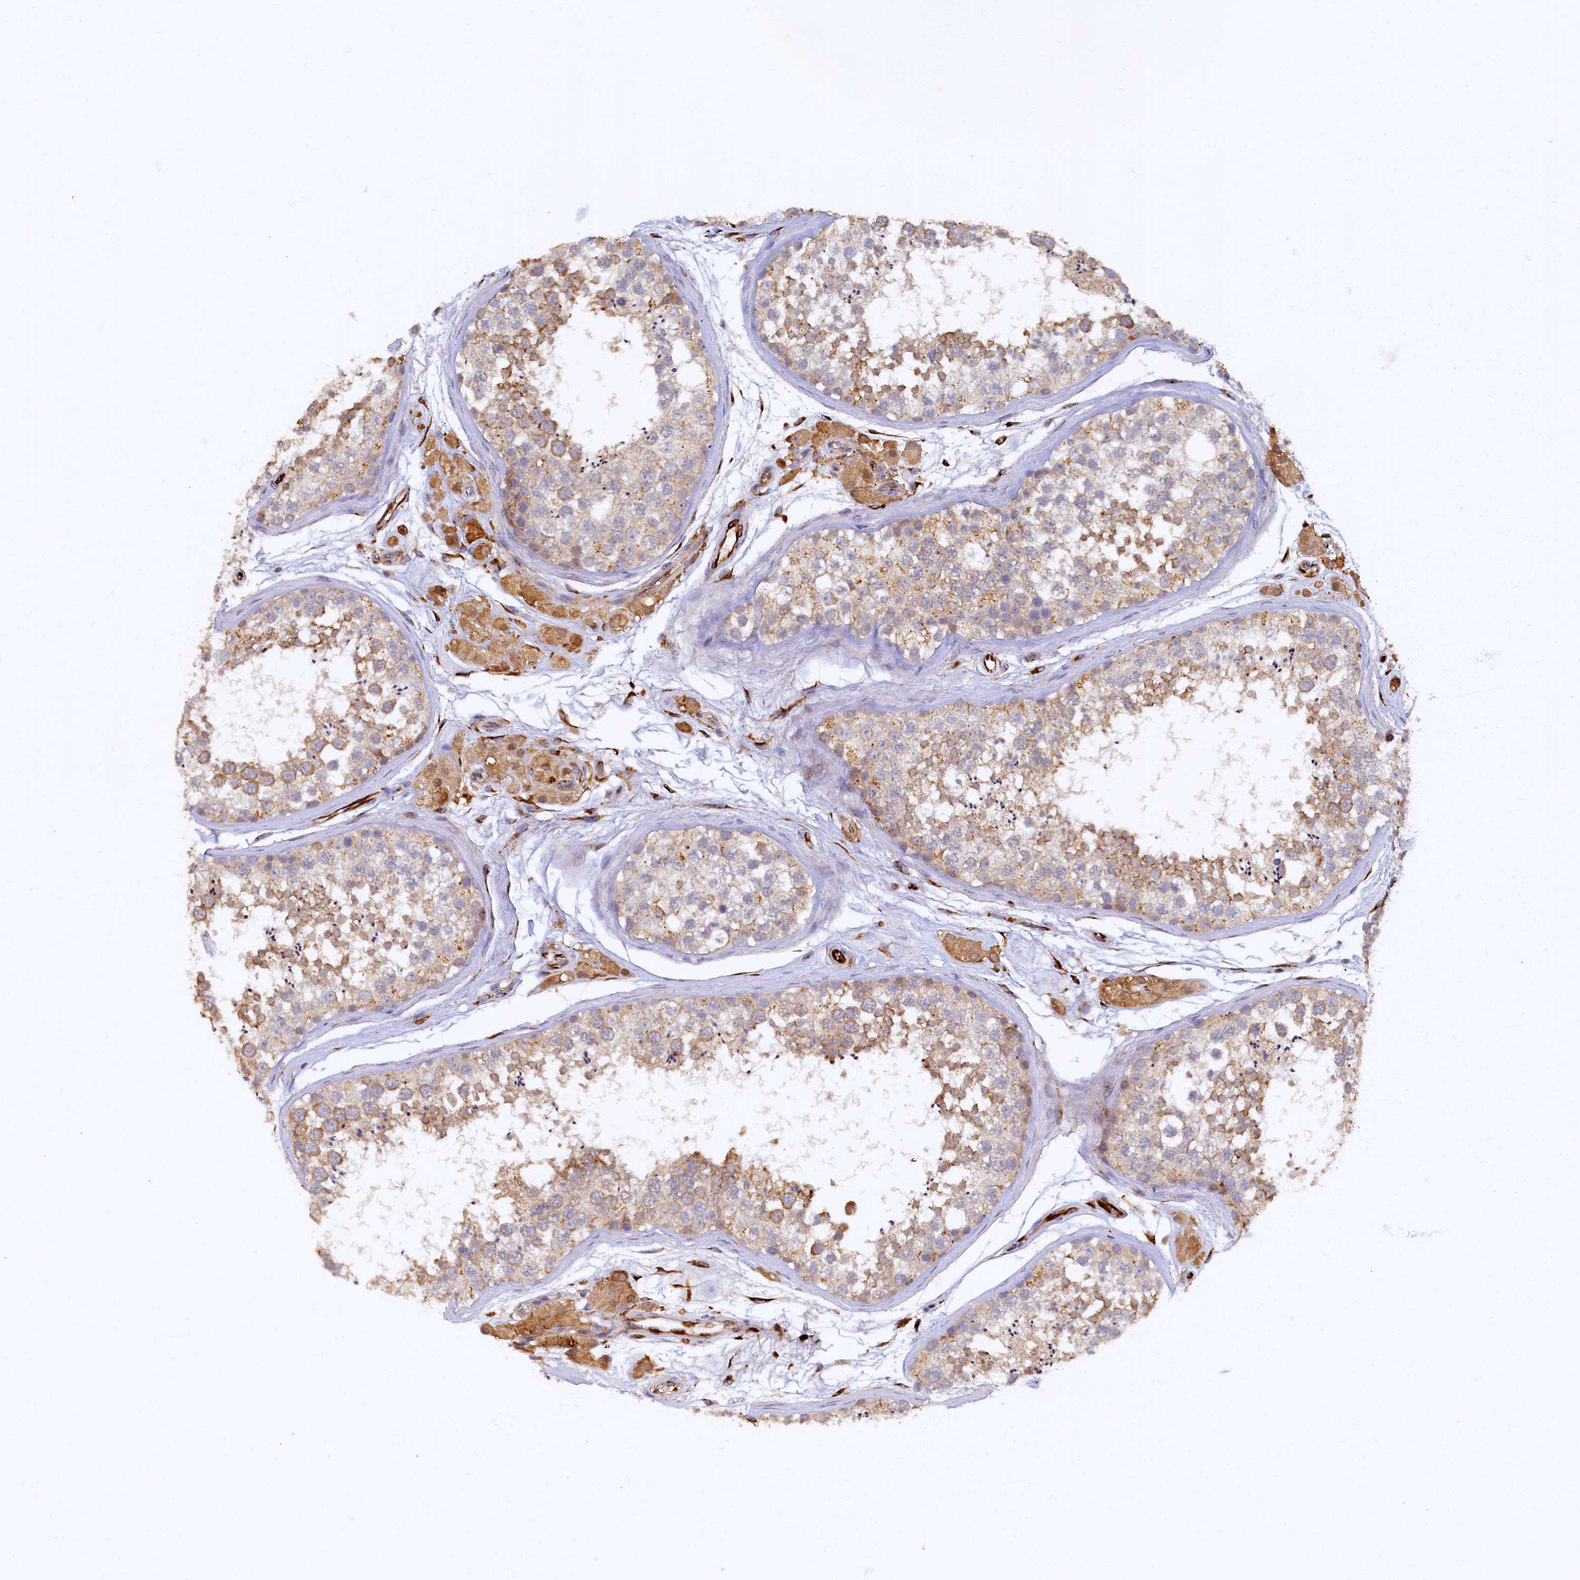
{"staining": {"intensity": "moderate", "quantity": "25%-75%", "location": "cytoplasmic/membranous"}, "tissue": "testis", "cell_type": "Cells in seminiferous ducts", "image_type": "normal", "snomed": [{"axis": "morphology", "description": "Normal tissue, NOS"}, {"axis": "topography", "description": "Testis"}], "caption": "Testis stained for a protein exhibits moderate cytoplasmic/membranous positivity in cells in seminiferous ducts. Immunohistochemistry stains the protein in brown and the nuclei are stained blue.", "gene": "ARL11", "patient": {"sex": "male", "age": 56}}